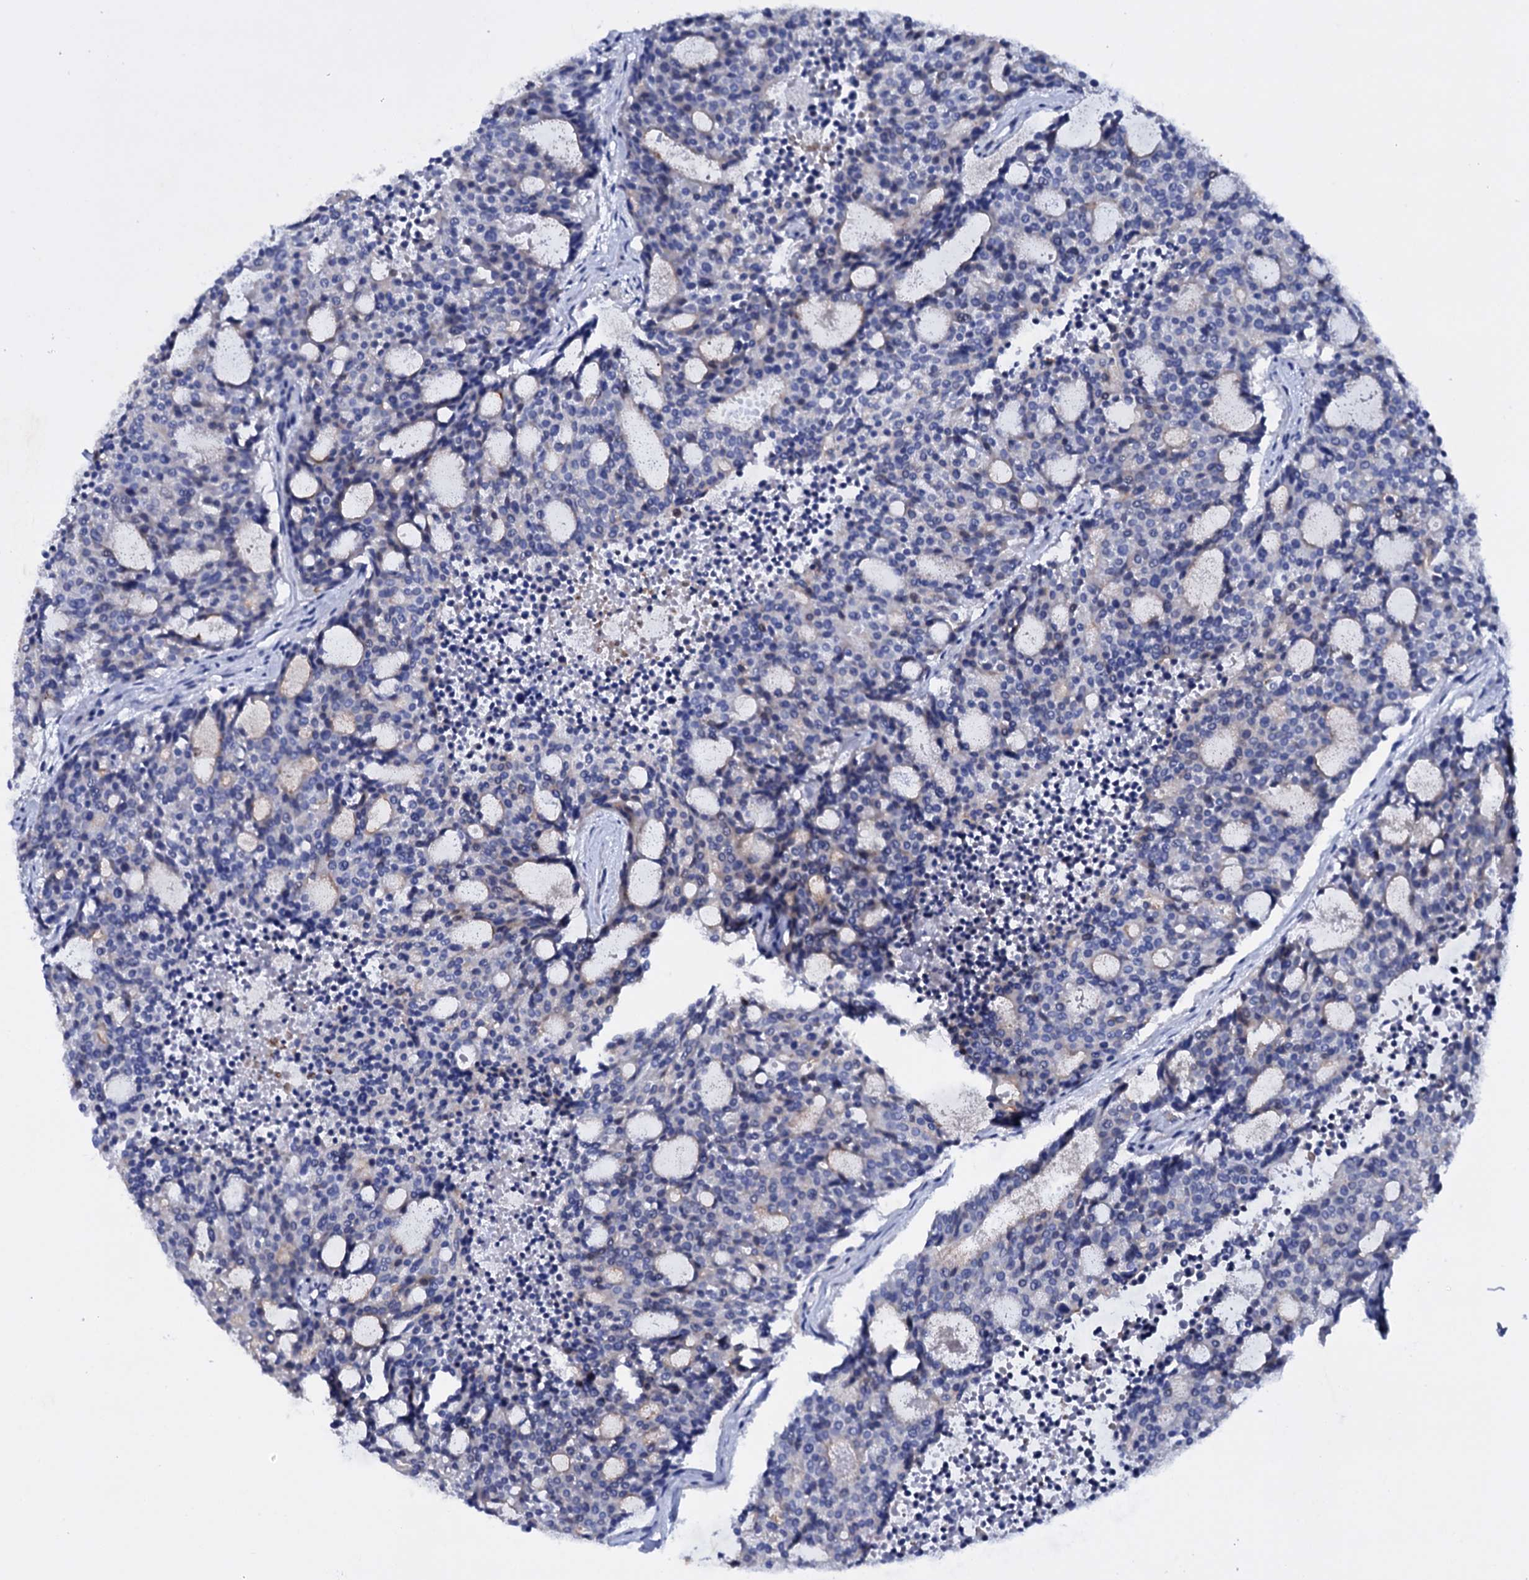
{"staining": {"intensity": "negative", "quantity": "none", "location": "none"}, "tissue": "carcinoid", "cell_type": "Tumor cells", "image_type": "cancer", "snomed": [{"axis": "morphology", "description": "Carcinoid, malignant, NOS"}, {"axis": "topography", "description": "Pancreas"}], "caption": "This is an immunohistochemistry (IHC) image of human malignant carcinoid. There is no positivity in tumor cells.", "gene": "ITPRID2", "patient": {"sex": "female", "age": 54}}